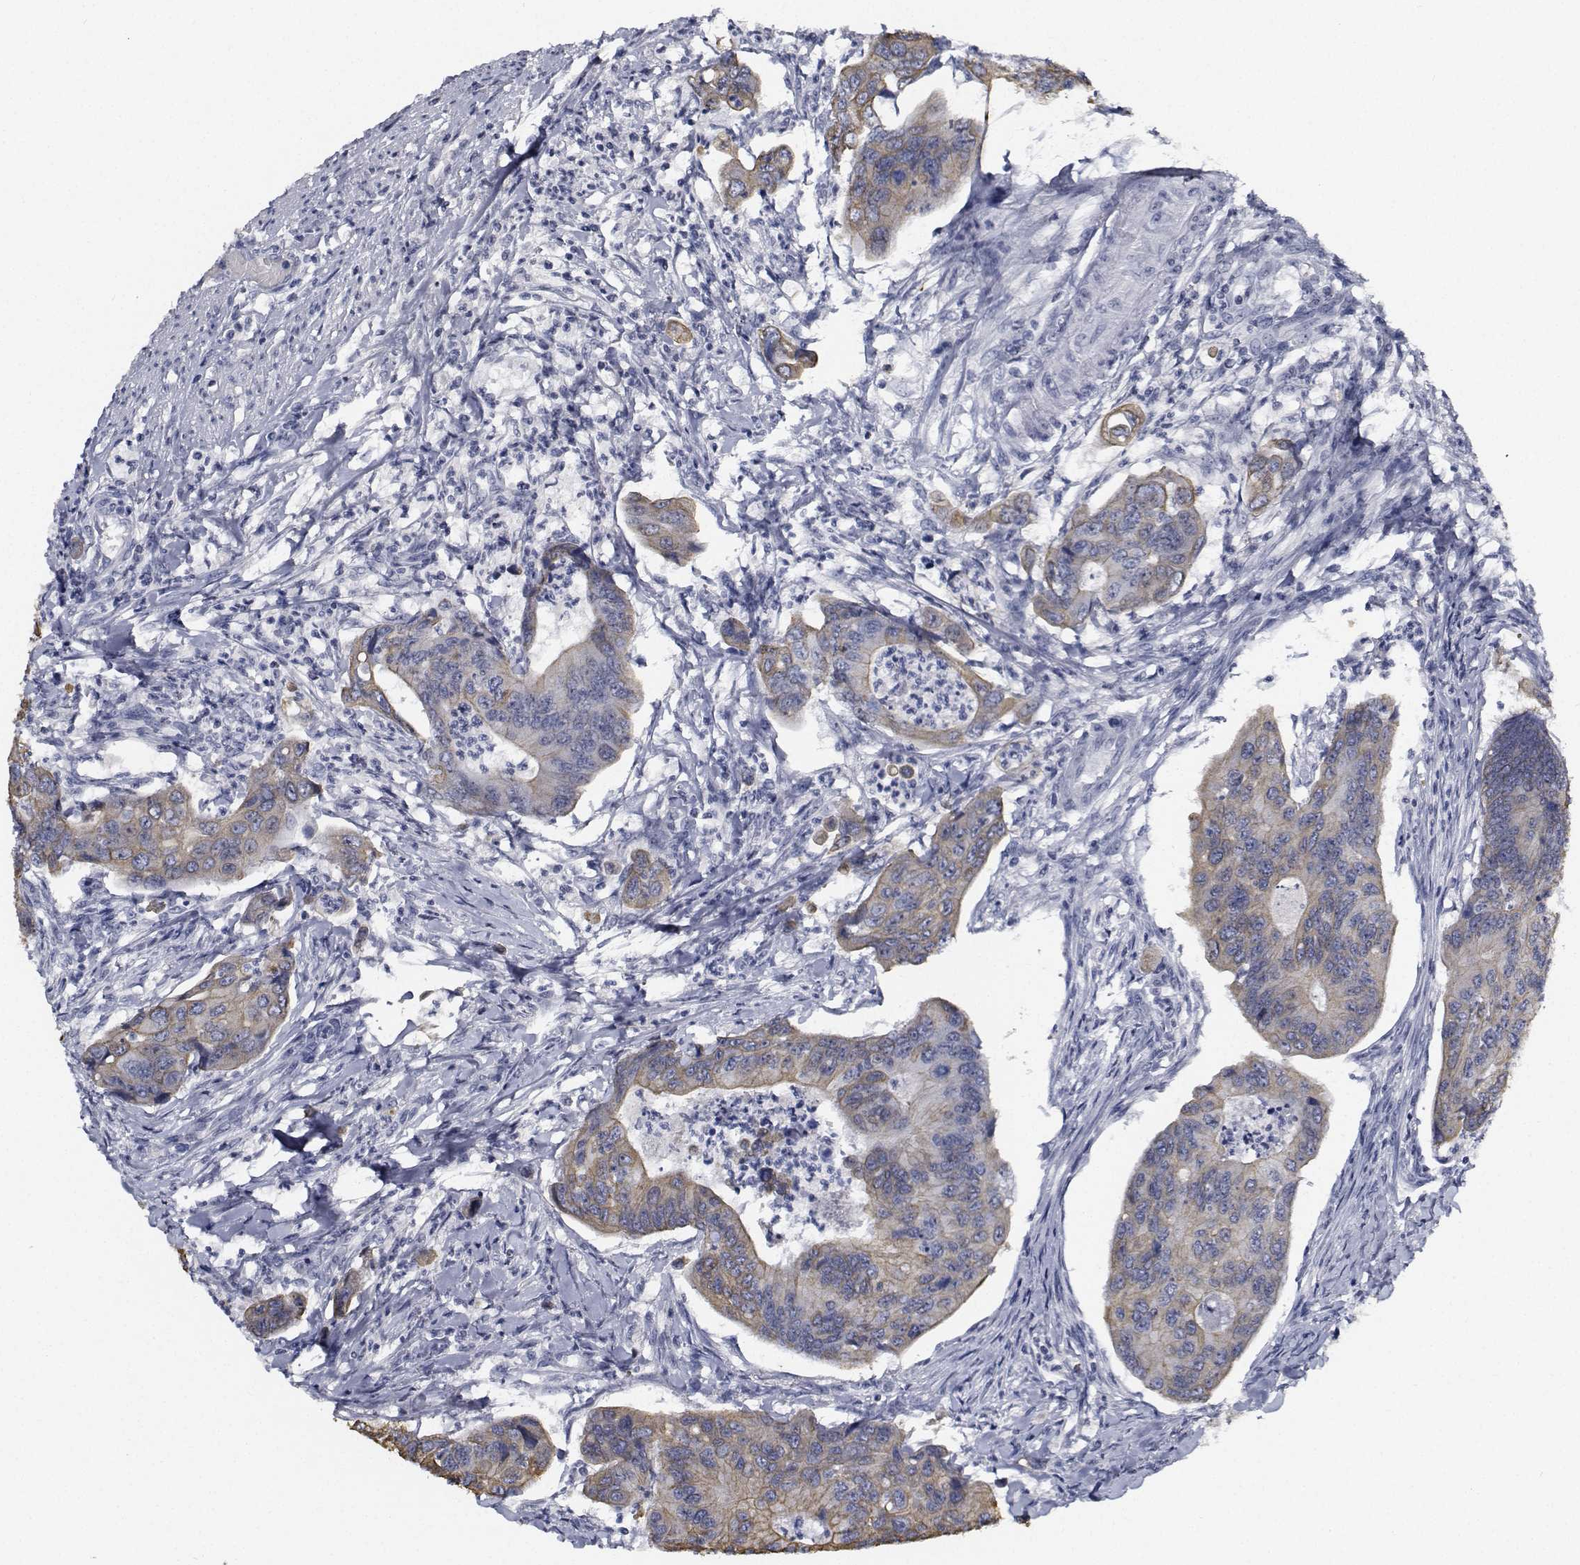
{"staining": {"intensity": "weak", "quantity": "25%-75%", "location": "cytoplasmic/membranous"}, "tissue": "colorectal cancer", "cell_type": "Tumor cells", "image_type": "cancer", "snomed": [{"axis": "morphology", "description": "Adenocarcinoma, NOS"}, {"axis": "topography", "description": "Colon"}], "caption": "A brown stain labels weak cytoplasmic/membranous expression of a protein in human adenocarcinoma (colorectal) tumor cells. (IHC, brightfield microscopy, high magnification).", "gene": "NVL", "patient": {"sex": "female", "age": 67}}